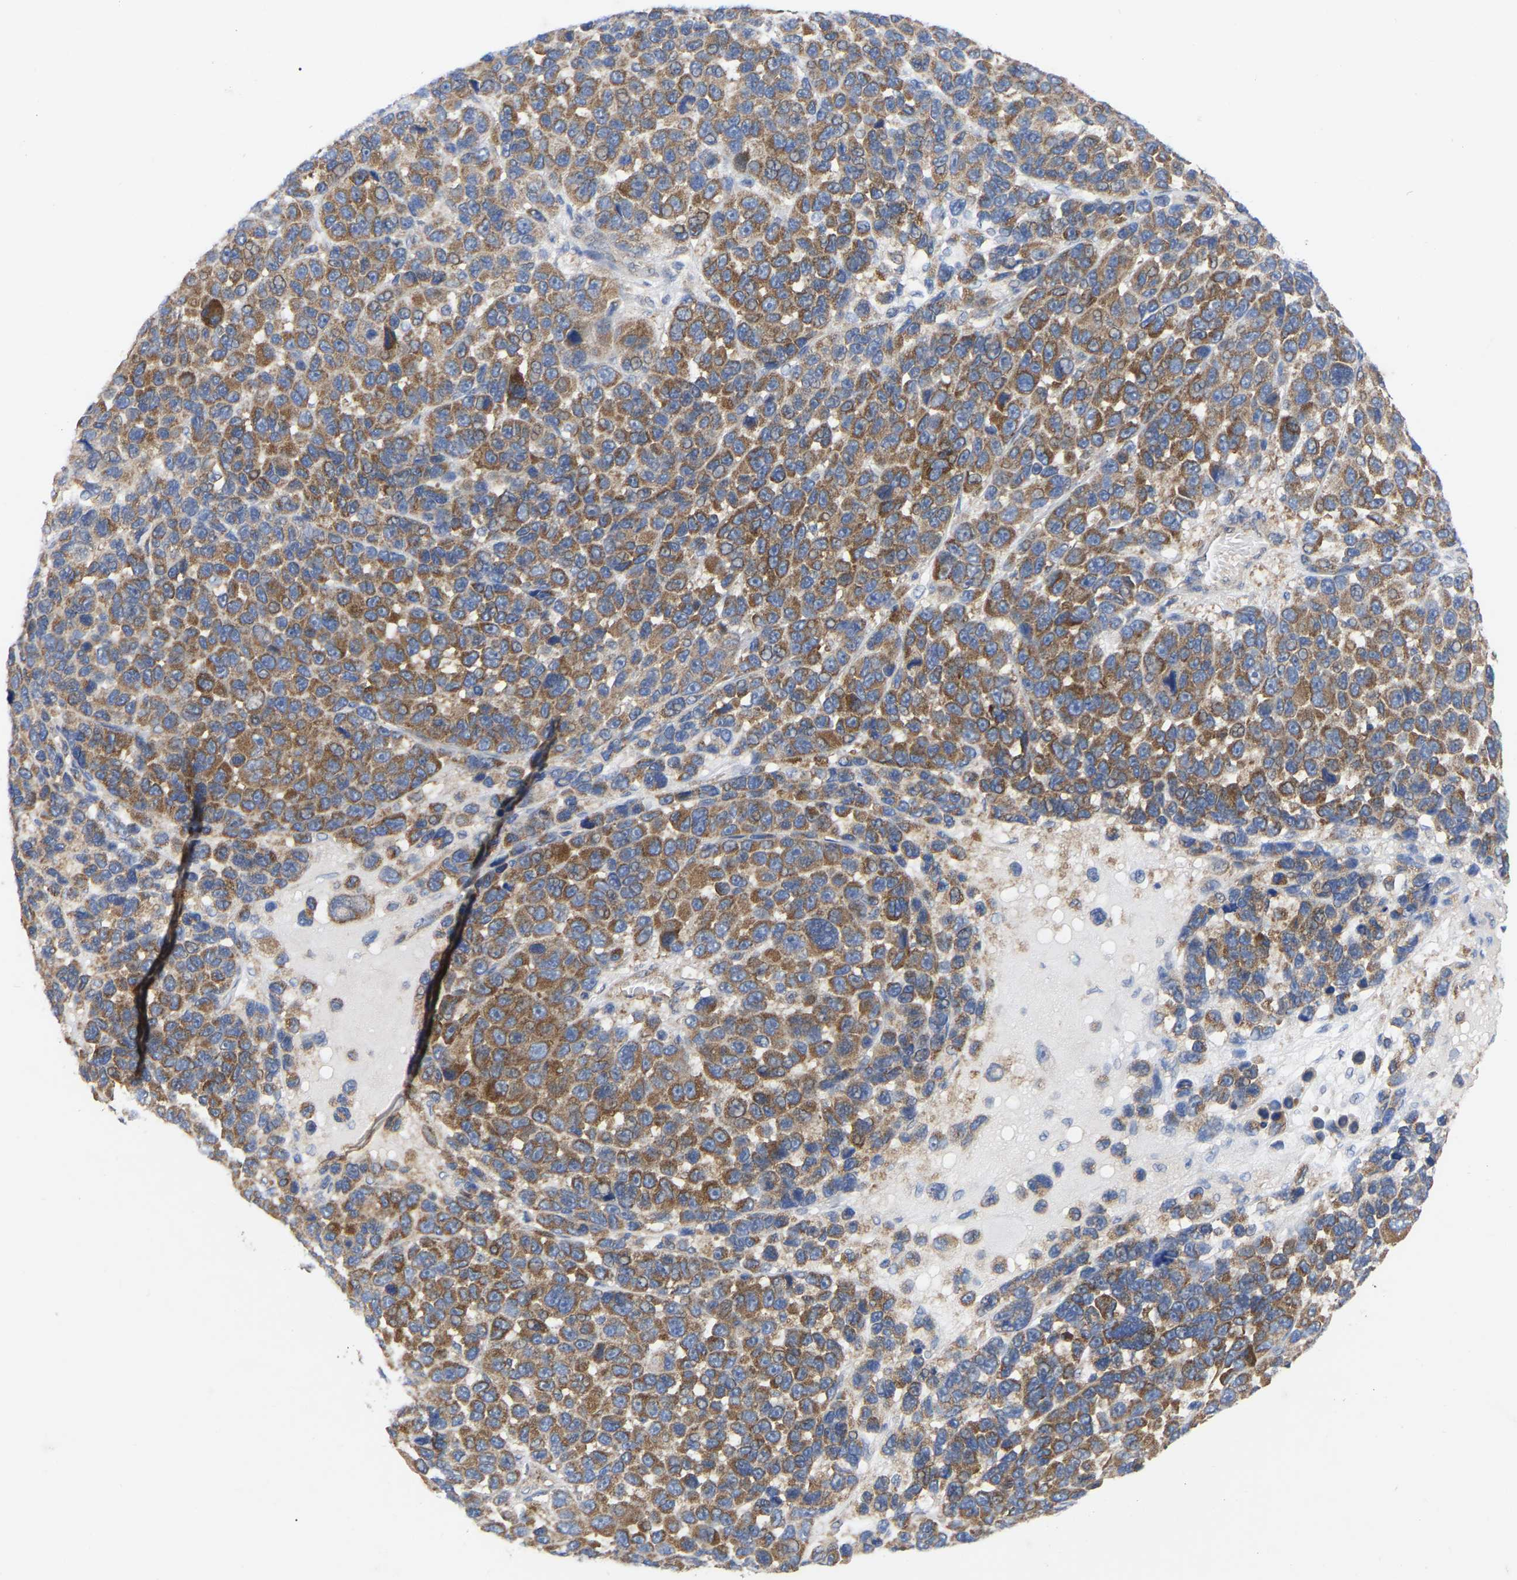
{"staining": {"intensity": "moderate", "quantity": ">75%", "location": "cytoplasmic/membranous"}, "tissue": "melanoma", "cell_type": "Tumor cells", "image_type": "cancer", "snomed": [{"axis": "morphology", "description": "Malignant melanoma, NOS"}, {"axis": "topography", "description": "Skin"}], "caption": "A high-resolution image shows IHC staining of malignant melanoma, which exhibits moderate cytoplasmic/membranous expression in about >75% of tumor cells.", "gene": "TCP1", "patient": {"sex": "male", "age": 53}}